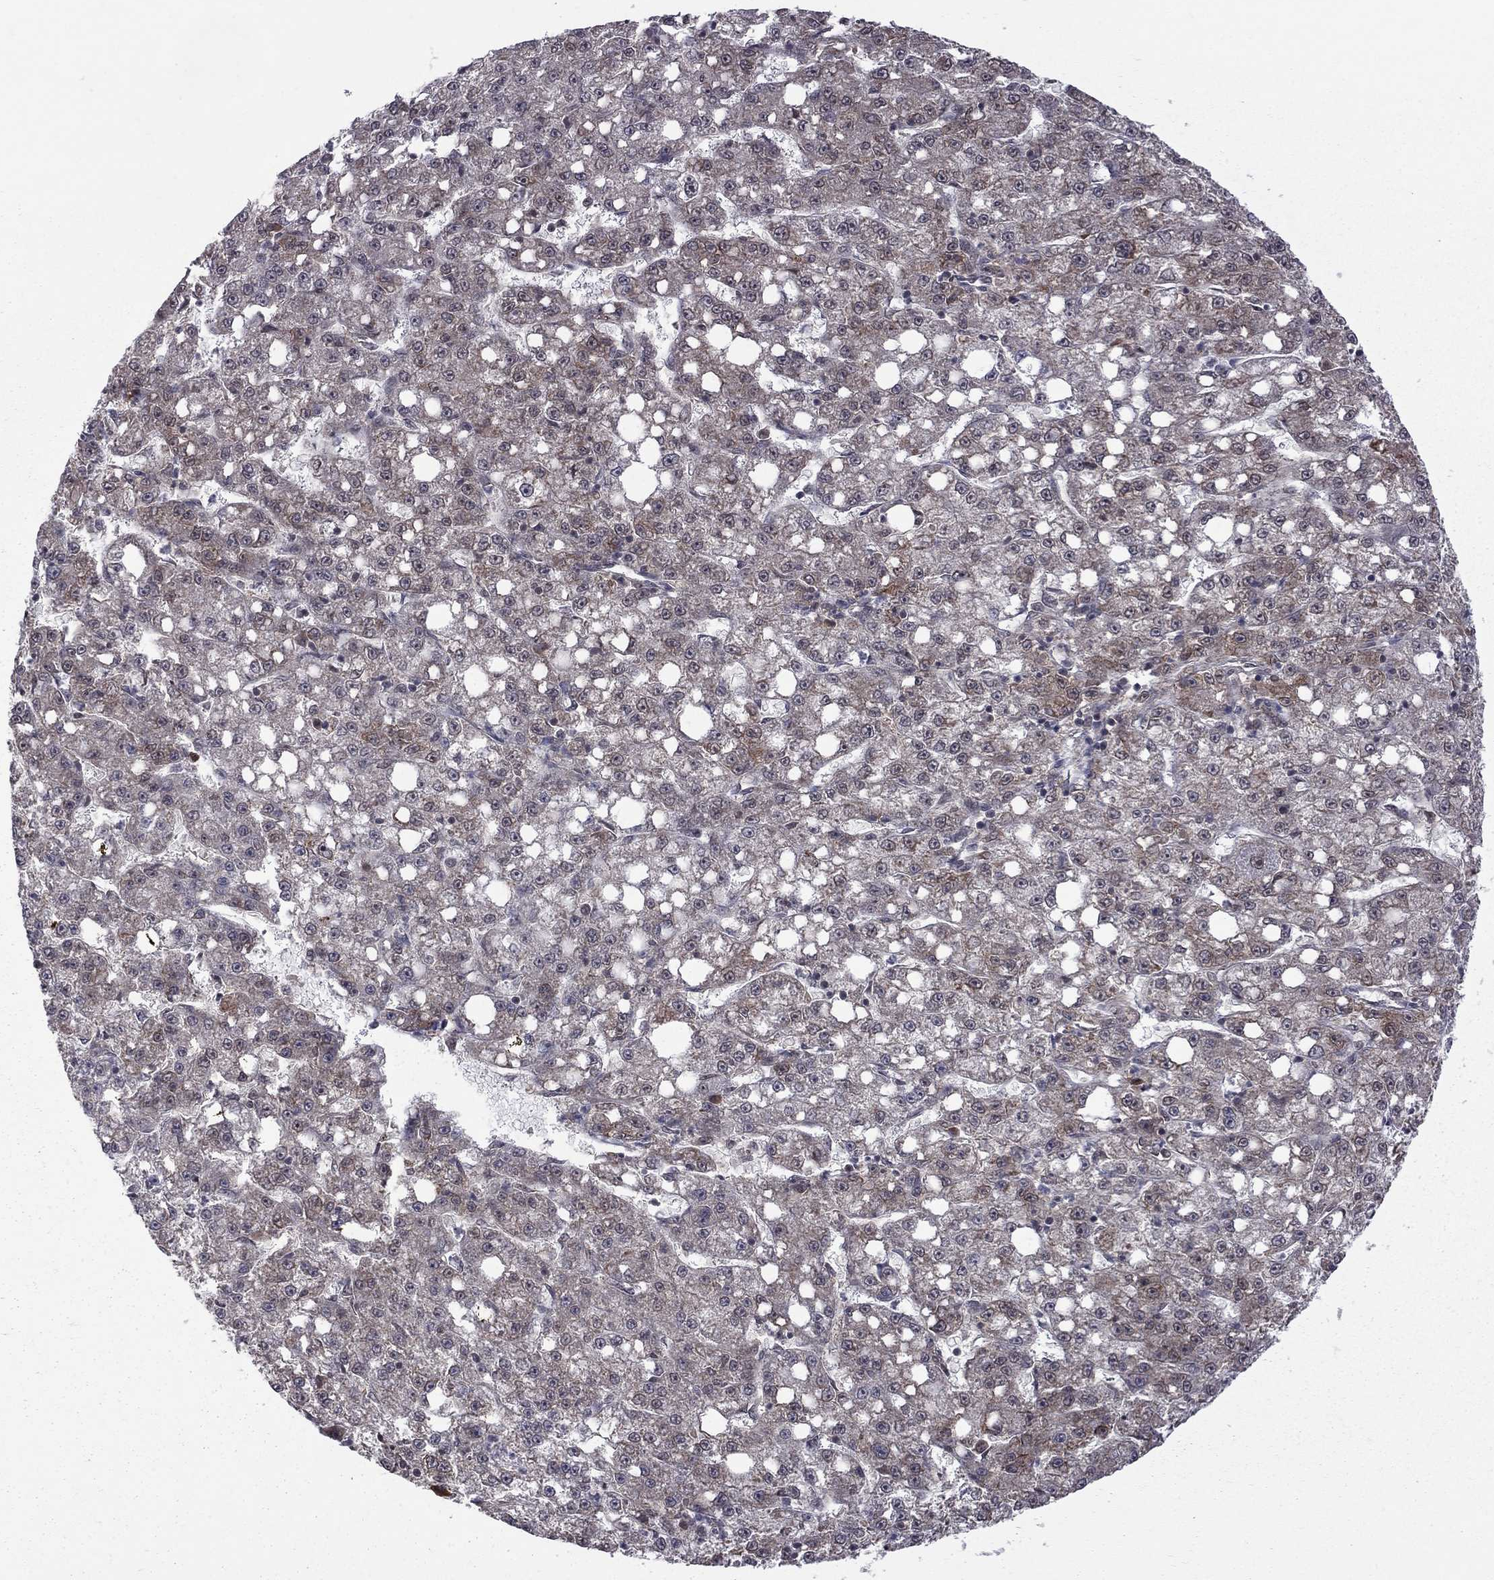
{"staining": {"intensity": "moderate", "quantity": "25%-75%", "location": "cytoplasmic/membranous"}, "tissue": "liver cancer", "cell_type": "Tumor cells", "image_type": "cancer", "snomed": [{"axis": "morphology", "description": "Carcinoma, Hepatocellular, NOS"}, {"axis": "topography", "description": "Liver"}], "caption": "Brown immunohistochemical staining in liver cancer (hepatocellular carcinoma) displays moderate cytoplasmic/membranous expression in about 25%-75% of tumor cells.", "gene": "NAA50", "patient": {"sex": "female", "age": 65}}